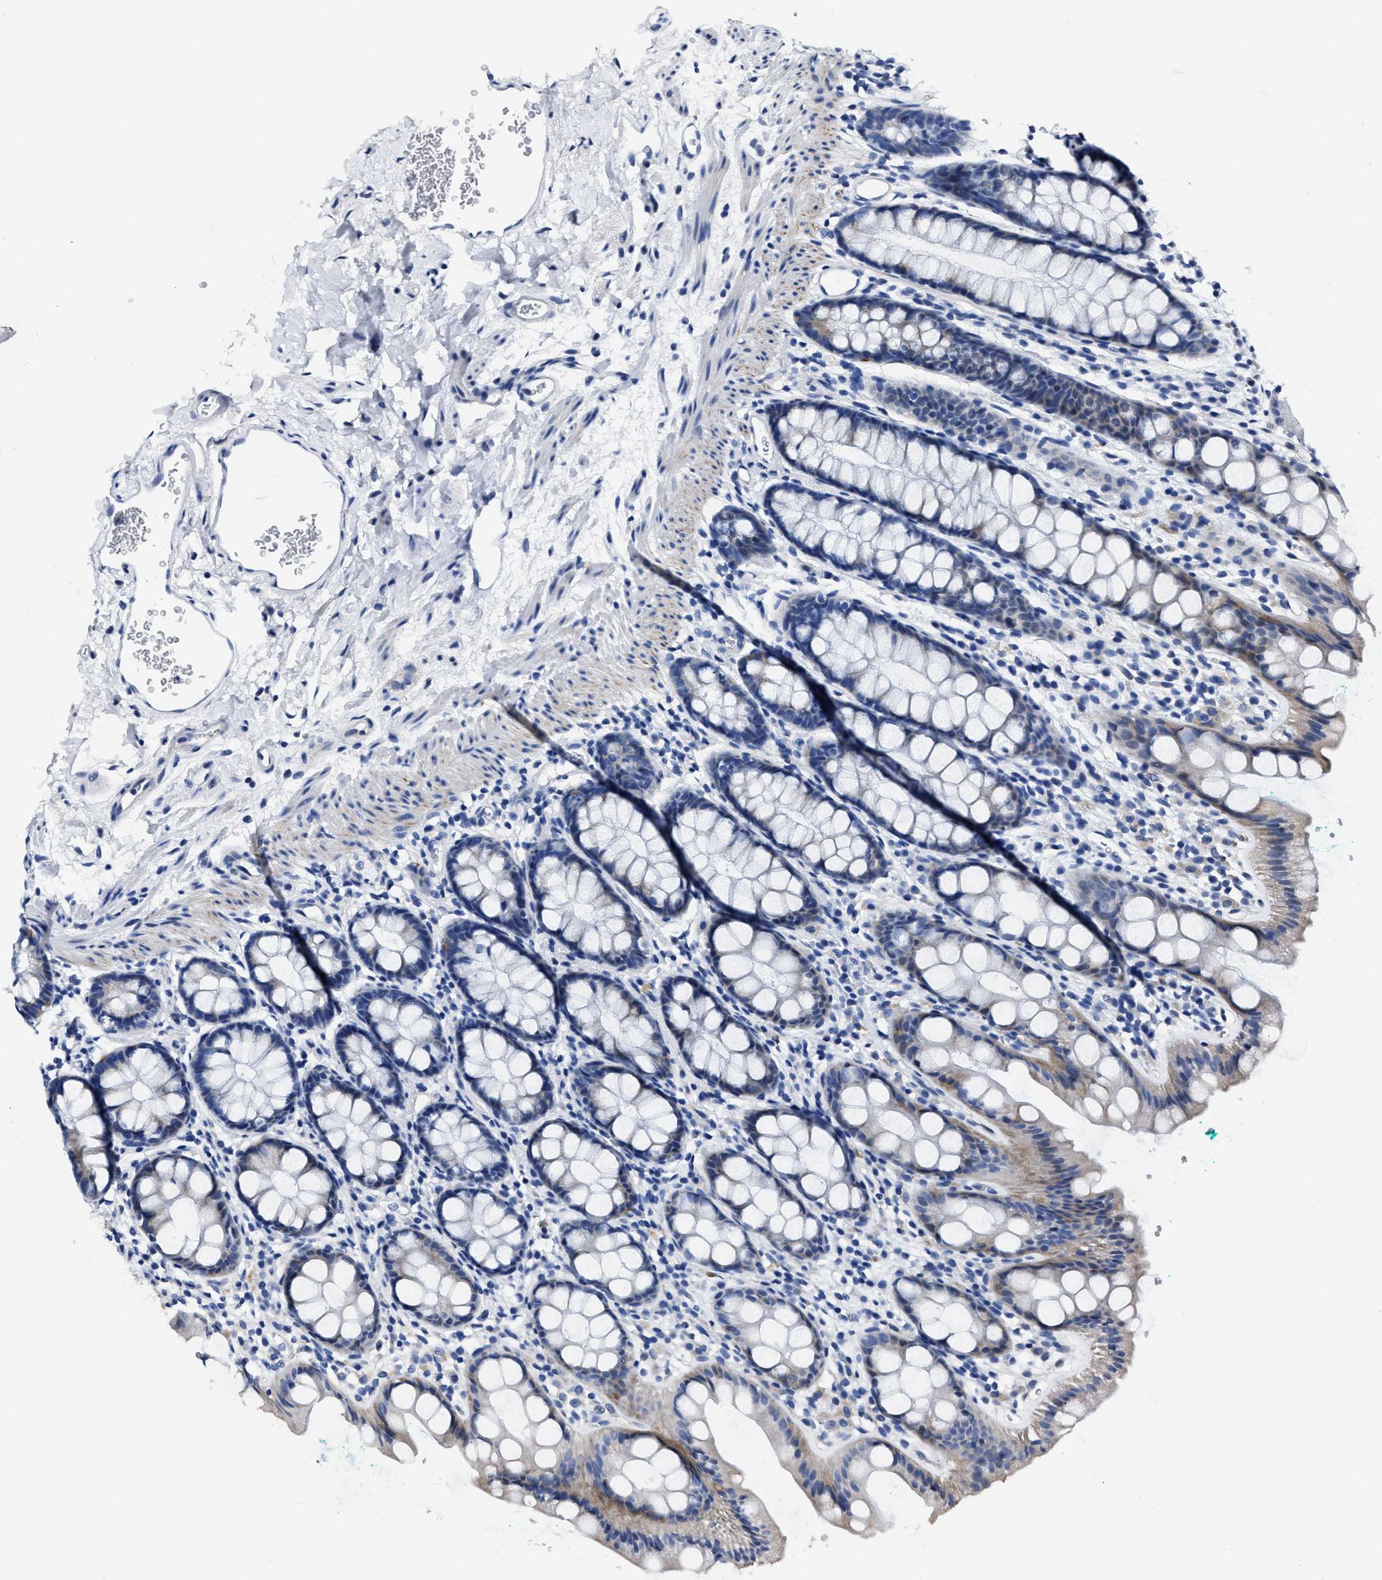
{"staining": {"intensity": "weak", "quantity": "<25%", "location": "cytoplasmic/membranous"}, "tissue": "rectum", "cell_type": "Glandular cells", "image_type": "normal", "snomed": [{"axis": "morphology", "description": "Normal tissue, NOS"}, {"axis": "topography", "description": "Rectum"}], "caption": "Glandular cells are negative for protein expression in benign human rectum.", "gene": "MOV10L1", "patient": {"sex": "female", "age": 65}}